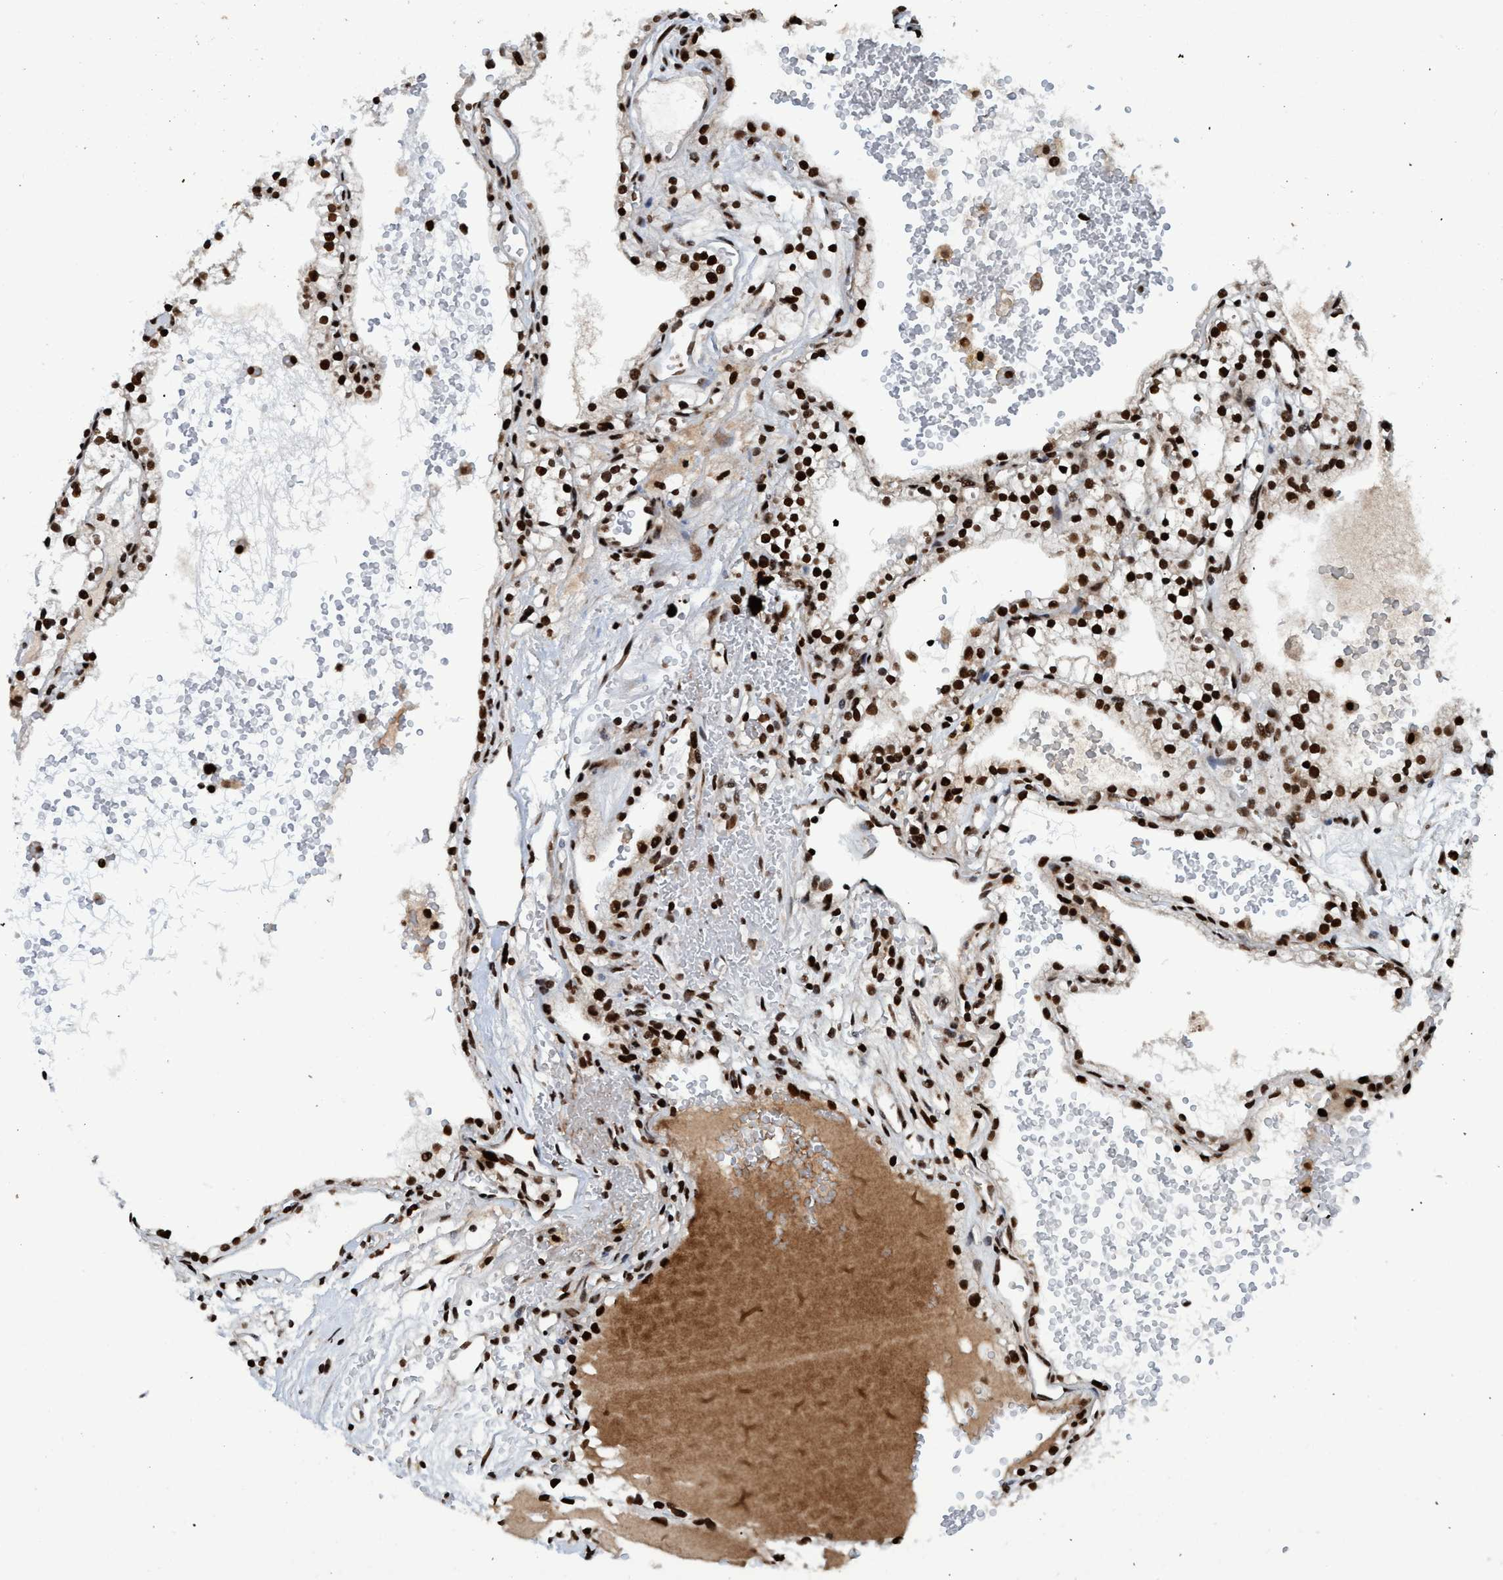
{"staining": {"intensity": "strong", "quantity": ">75%", "location": "nuclear"}, "tissue": "renal cancer", "cell_type": "Tumor cells", "image_type": "cancer", "snomed": [{"axis": "morphology", "description": "Adenocarcinoma, NOS"}, {"axis": "topography", "description": "Kidney"}], "caption": "This micrograph shows immunohistochemistry (IHC) staining of renal cancer, with high strong nuclear positivity in approximately >75% of tumor cells.", "gene": "TOPBP1", "patient": {"sex": "female", "age": 41}}